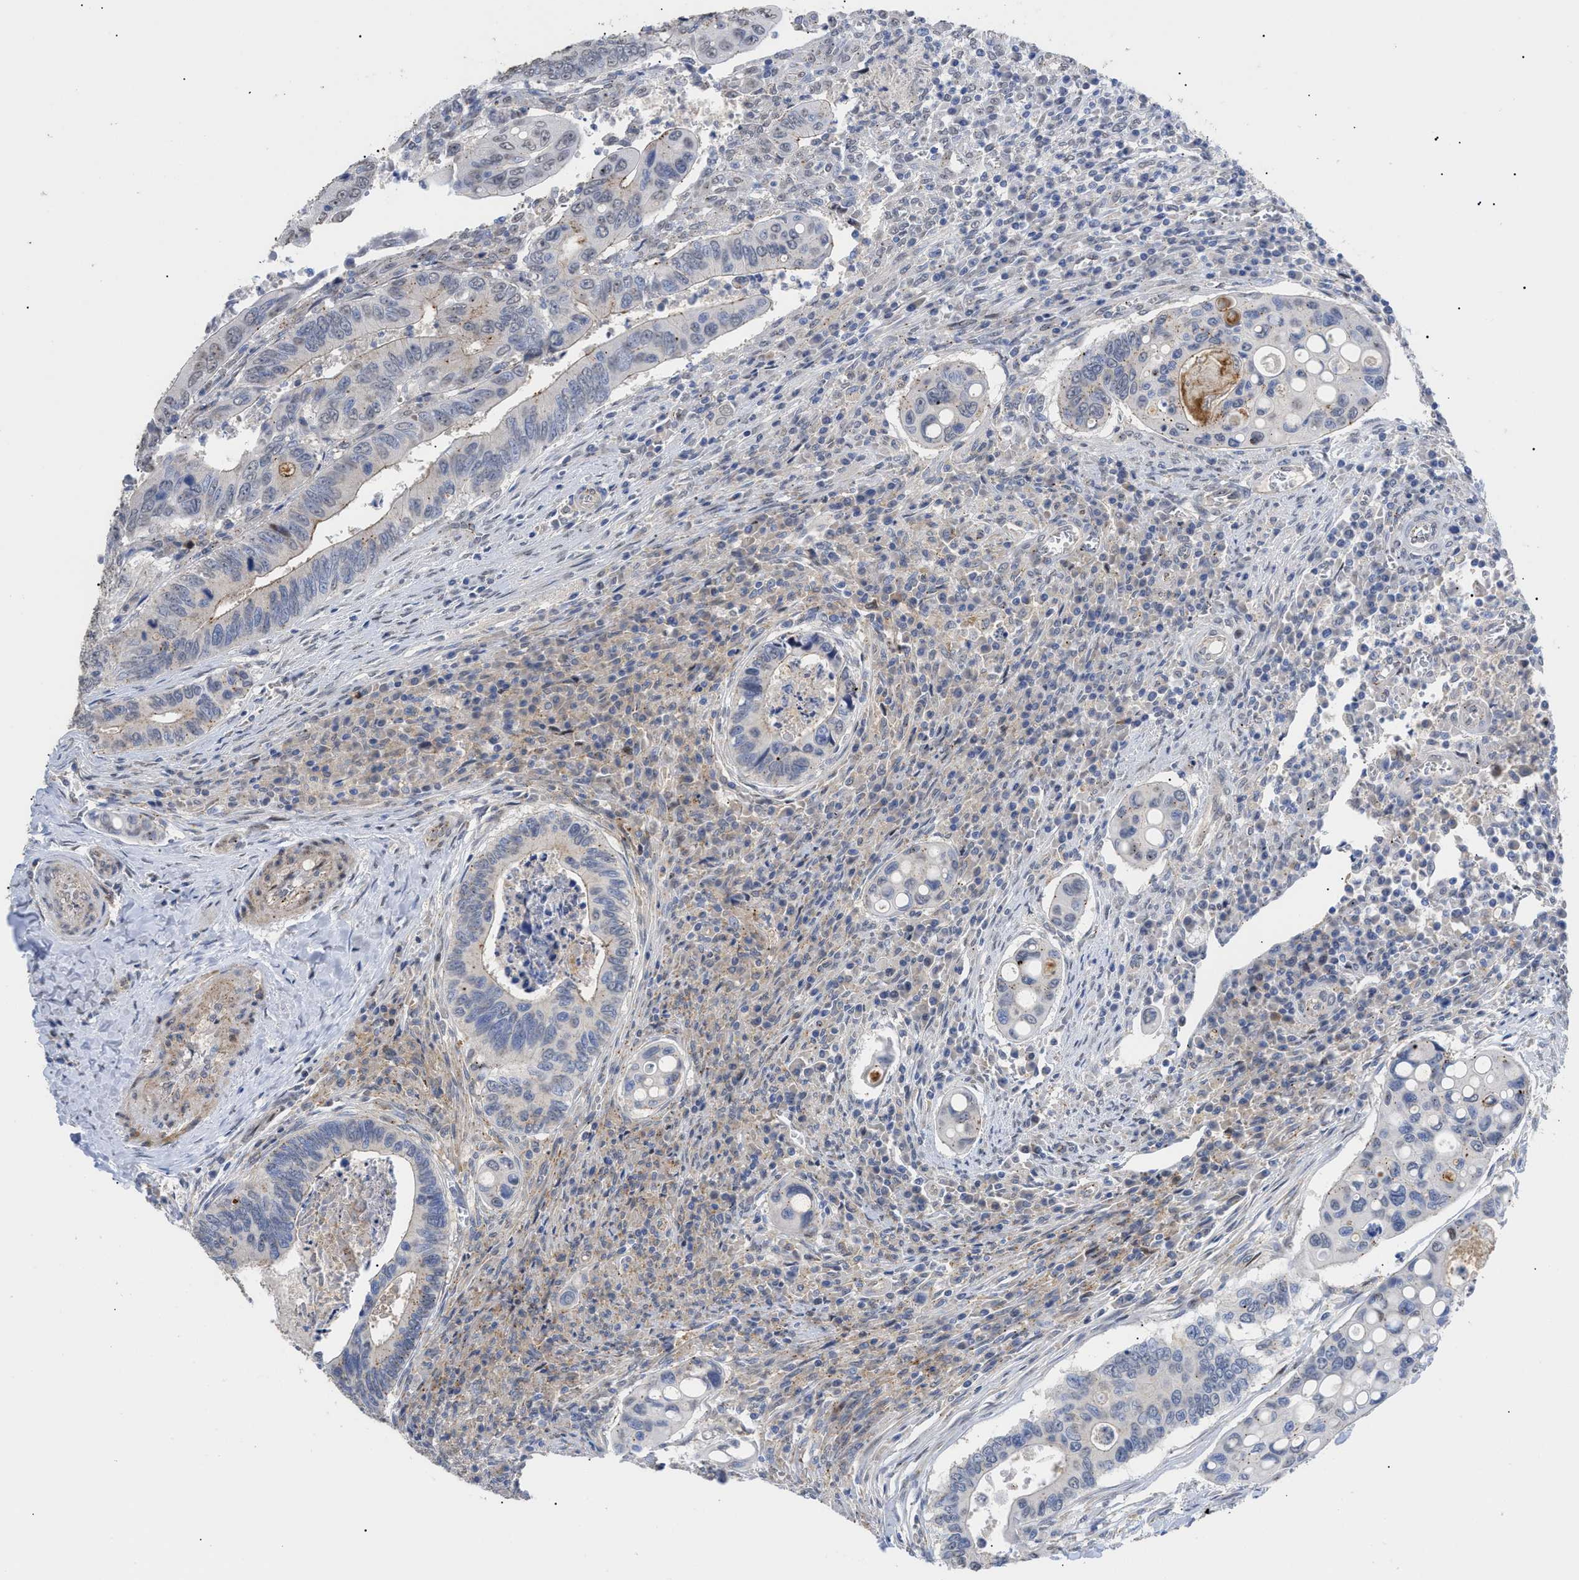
{"staining": {"intensity": "weak", "quantity": "<25%", "location": "cytoplasmic/membranous"}, "tissue": "colorectal cancer", "cell_type": "Tumor cells", "image_type": "cancer", "snomed": [{"axis": "morphology", "description": "Inflammation, NOS"}, {"axis": "morphology", "description": "Adenocarcinoma, NOS"}, {"axis": "topography", "description": "Colon"}], "caption": "Immunohistochemical staining of adenocarcinoma (colorectal) shows no significant positivity in tumor cells.", "gene": "SFXN5", "patient": {"sex": "male", "age": 72}}